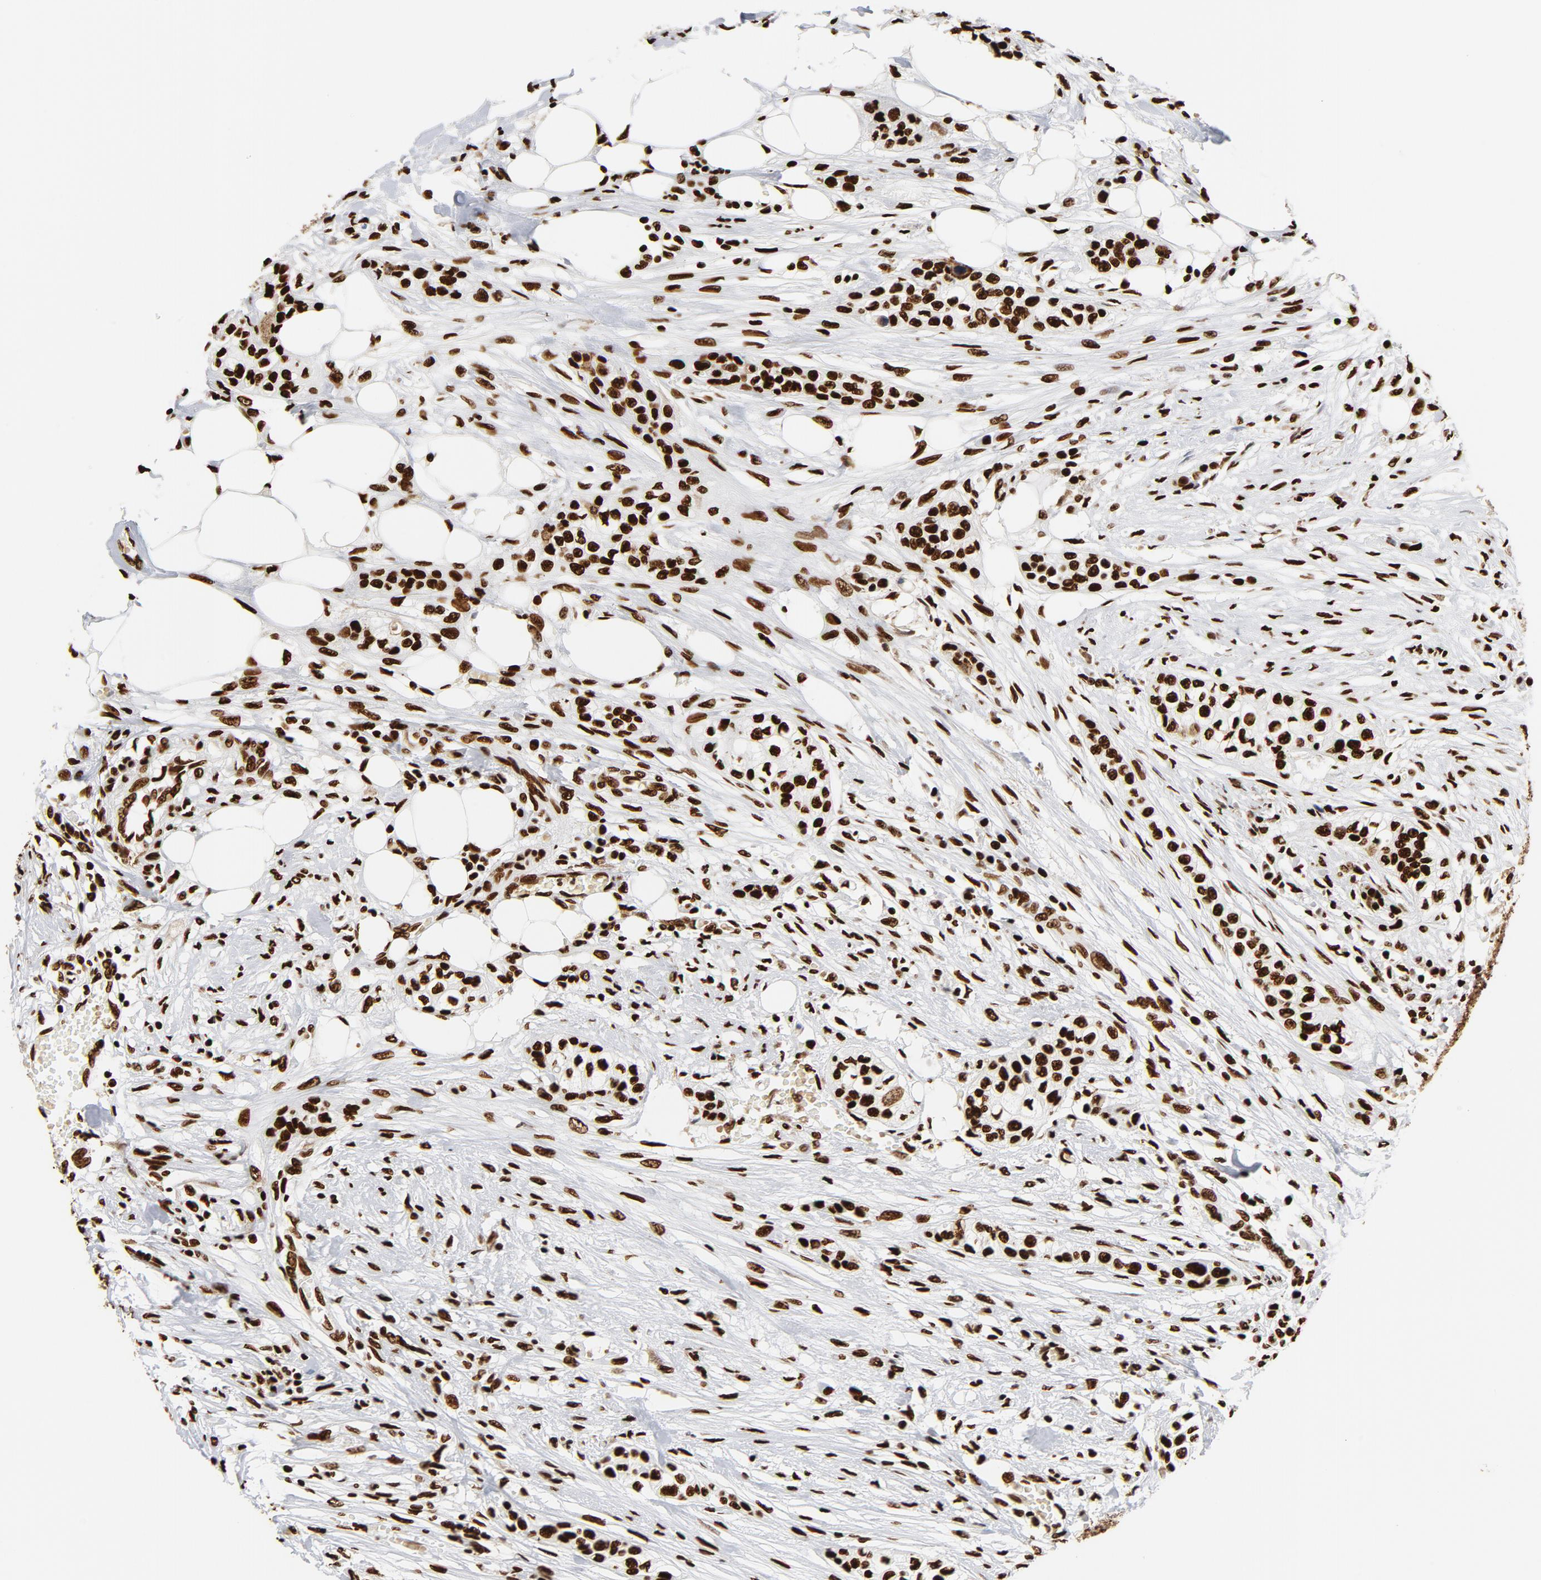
{"staining": {"intensity": "strong", "quantity": ">75%", "location": "nuclear"}, "tissue": "urothelial cancer", "cell_type": "Tumor cells", "image_type": "cancer", "snomed": [{"axis": "morphology", "description": "Urothelial carcinoma, High grade"}, {"axis": "topography", "description": "Urinary bladder"}], "caption": "Immunohistochemical staining of human urothelial cancer displays high levels of strong nuclear protein expression in about >75% of tumor cells. The staining was performed using DAB (3,3'-diaminobenzidine) to visualize the protein expression in brown, while the nuclei were stained in blue with hematoxylin (Magnification: 20x).", "gene": "XRCC6", "patient": {"sex": "male", "age": 74}}